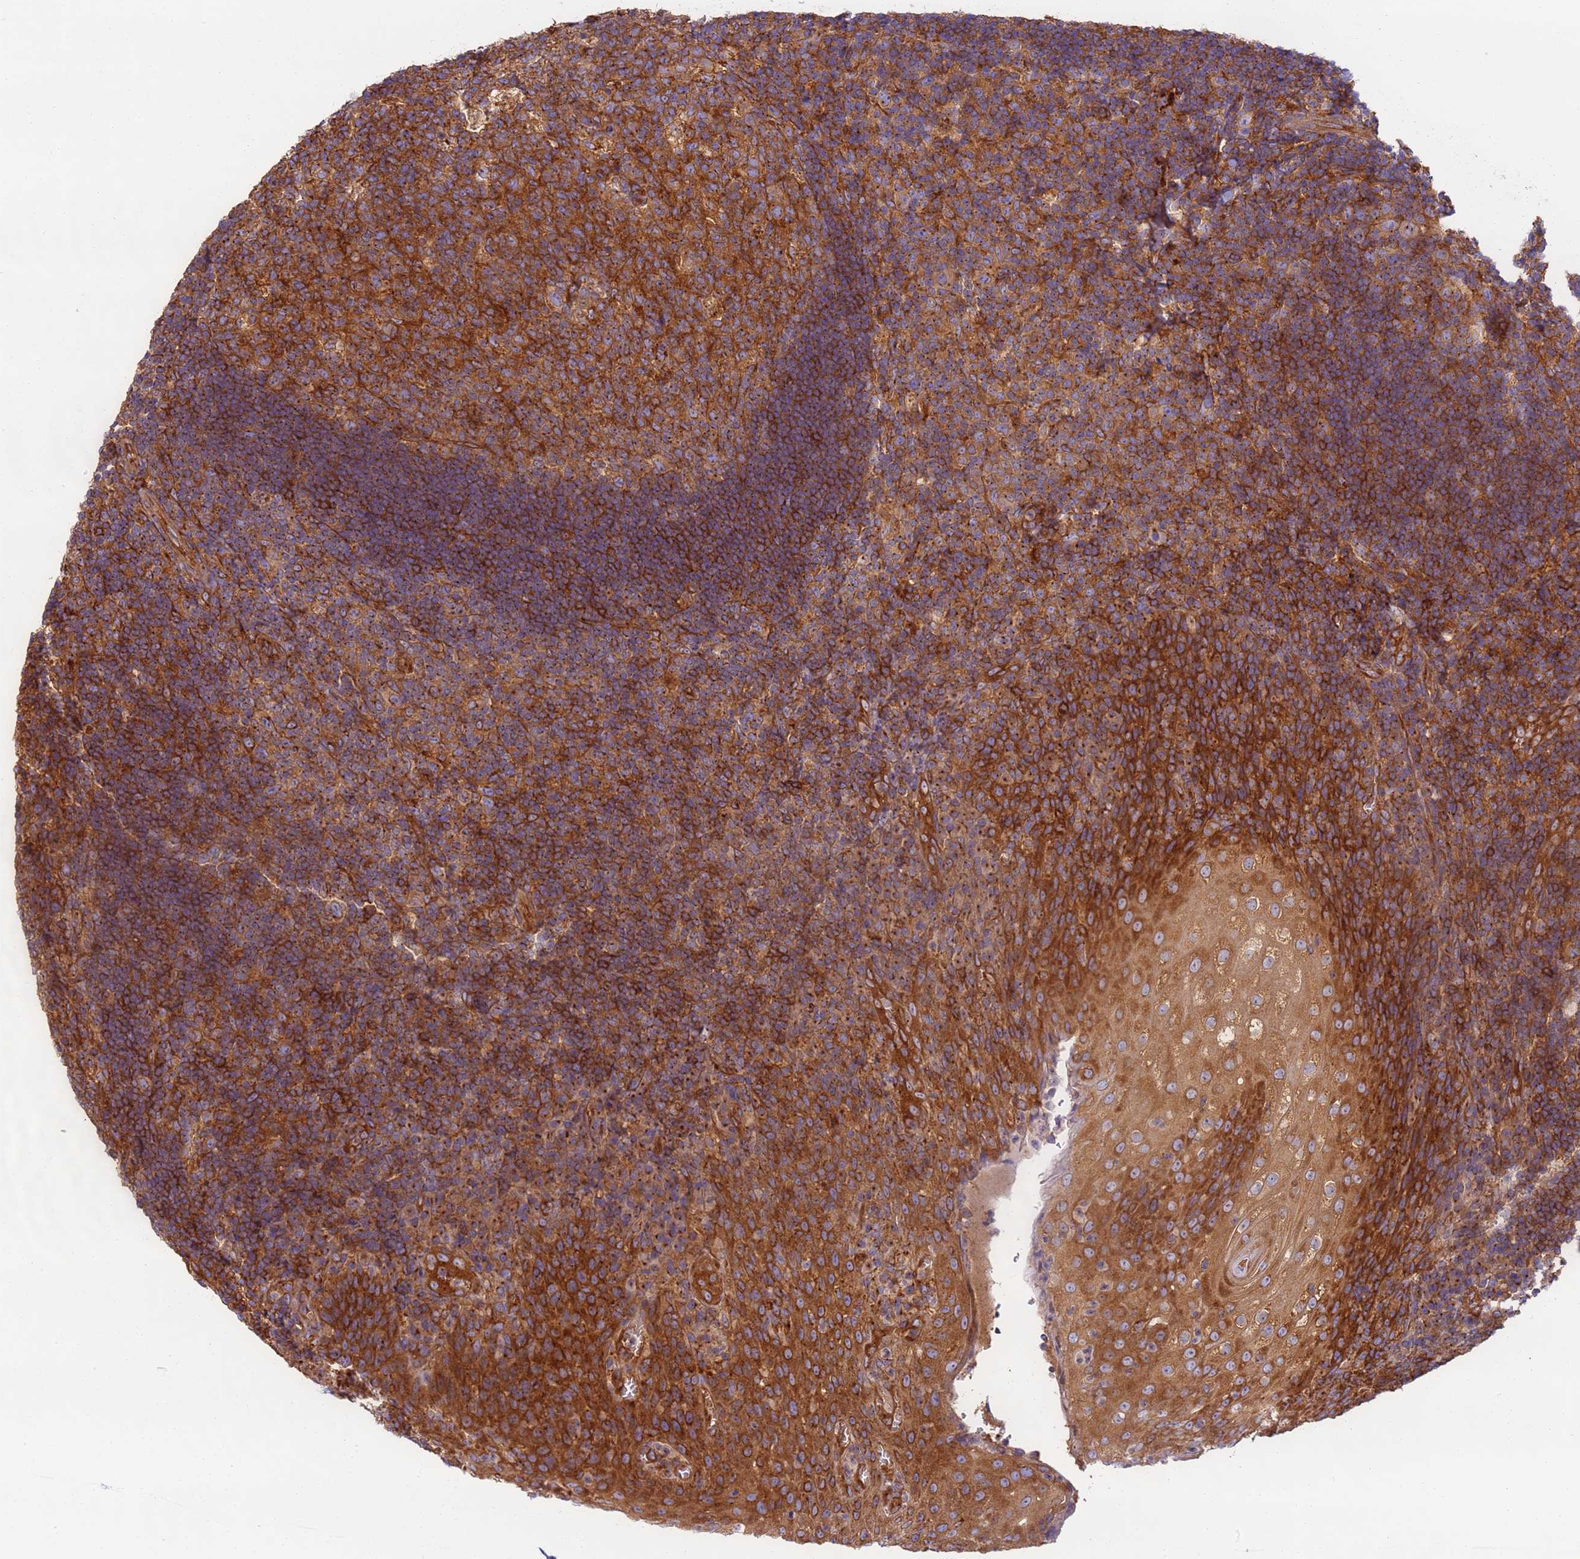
{"staining": {"intensity": "moderate", "quantity": ">75%", "location": "cytoplasmic/membranous"}, "tissue": "tonsil", "cell_type": "Germinal center cells", "image_type": "normal", "snomed": [{"axis": "morphology", "description": "Normal tissue, NOS"}, {"axis": "topography", "description": "Tonsil"}], "caption": "This micrograph demonstrates immunohistochemistry (IHC) staining of normal tonsil, with medium moderate cytoplasmic/membranous positivity in approximately >75% of germinal center cells.", "gene": "DYNC1I2", "patient": {"sex": "male", "age": 17}}